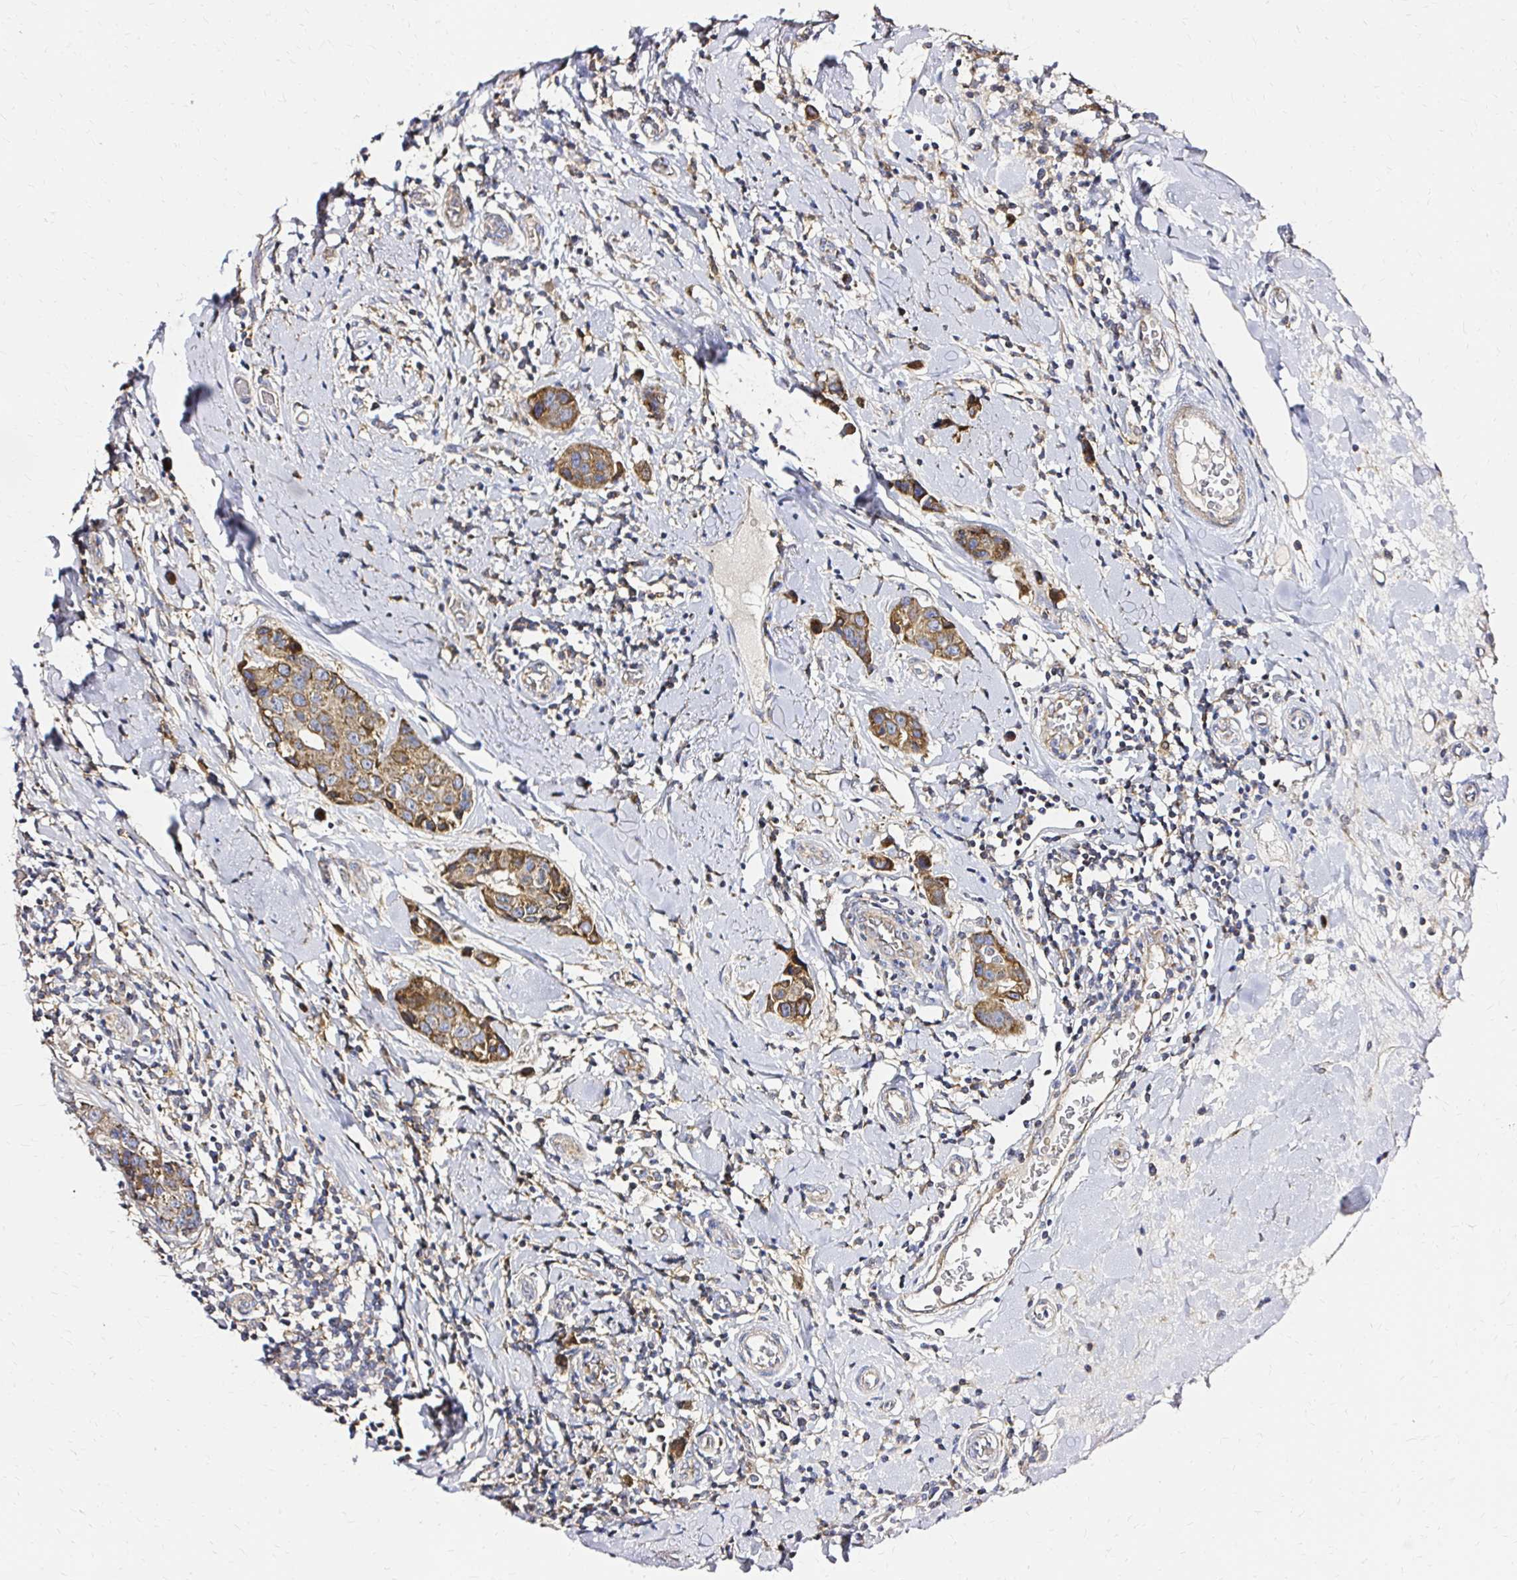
{"staining": {"intensity": "moderate", "quantity": "25%-75%", "location": "cytoplasmic/membranous"}, "tissue": "breast cancer", "cell_type": "Tumor cells", "image_type": "cancer", "snomed": [{"axis": "morphology", "description": "Duct carcinoma"}, {"axis": "topography", "description": "Breast"}], "caption": "Protein staining demonstrates moderate cytoplasmic/membranous expression in approximately 25%-75% of tumor cells in invasive ductal carcinoma (breast).", "gene": "MRPL13", "patient": {"sex": "female", "age": 24}}